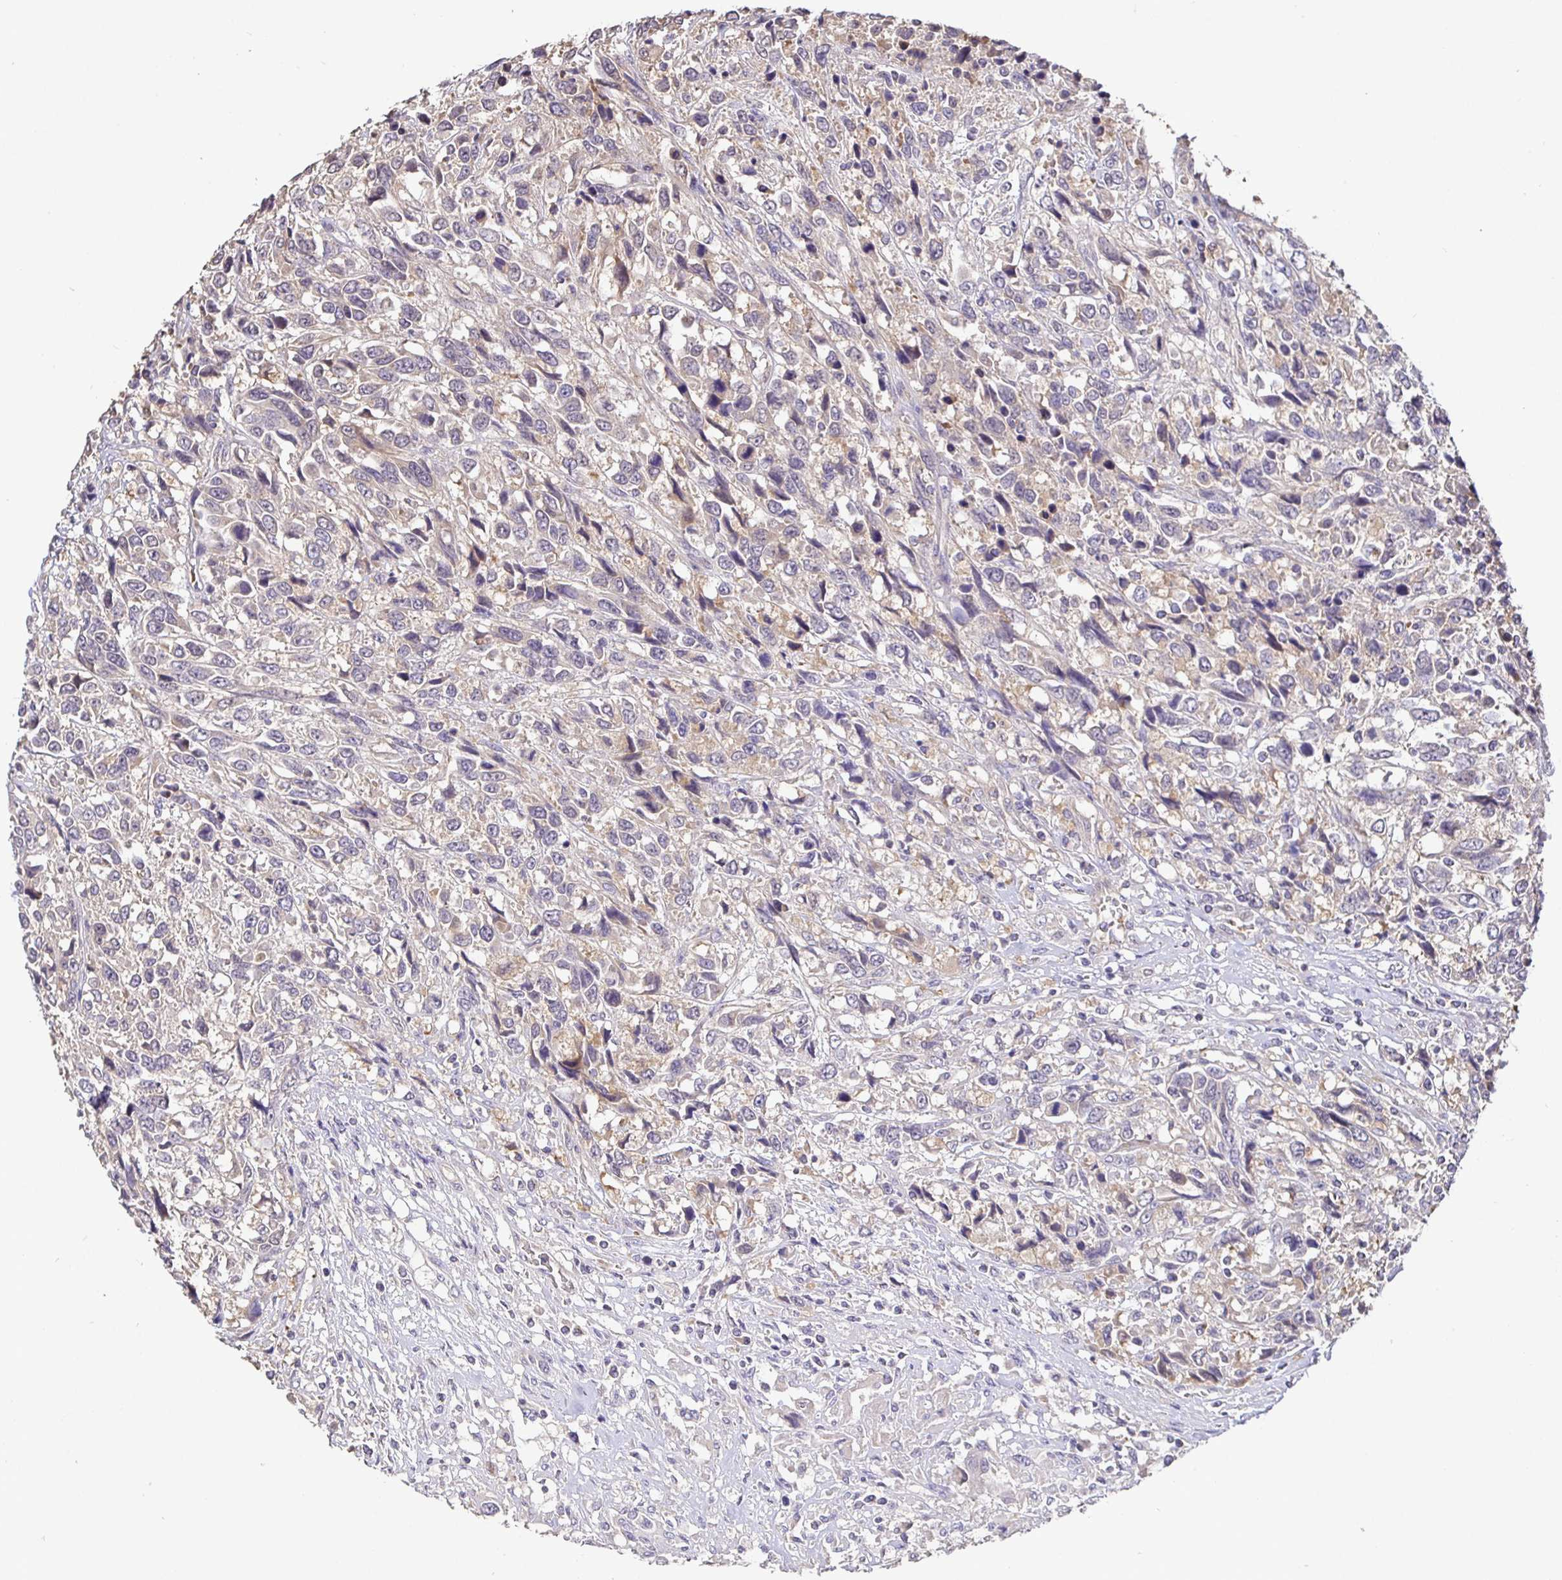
{"staining": {"intensity": "weak", "quantity": "<25%", "location": "cytoplasmic/membranous"}, "tissue": "urothelial cancer", "cell_type": "Tumor cells", "image_type": "cancer", "snomed": [{"axis": "morphology", "description": "Urothelial carcinoma, High grade"}, {"axis": "topography", "description": "Urinary bladder"}], "caption": "Tumor cells are negative for brown protein staining in high-grade urothelial carcinoma.", "gene": "SHISA4", "patient": {"sex": "female", "age": 70}}